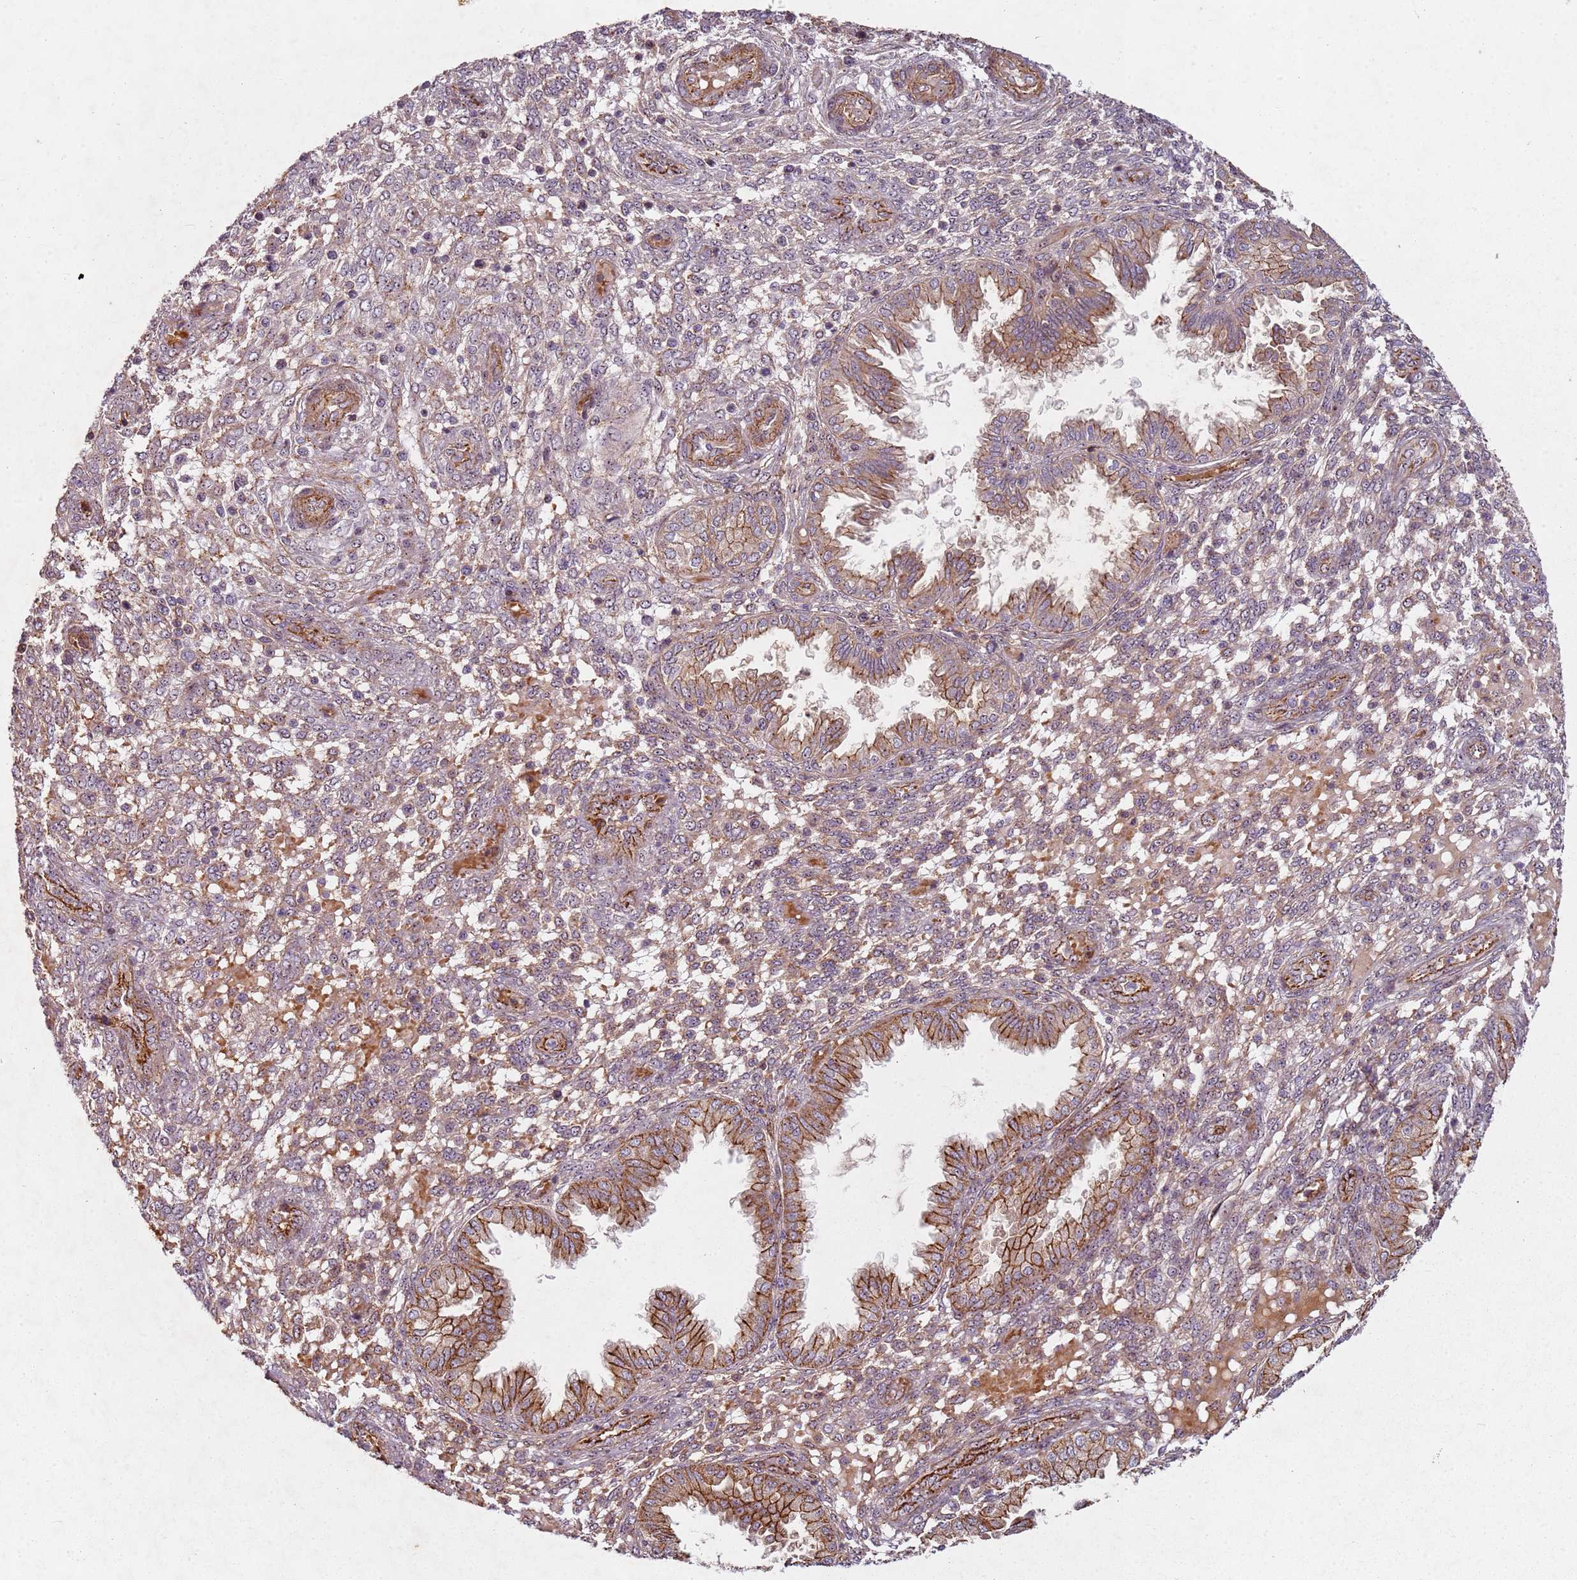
{"staining": {"intensity": "weak", "quantity": "25%-75%", "location": "cytoplasmic/membranous"}, "tissue": "endometrium", "cell_type": "Cells in endometrial stroma", "image_type": "normal", "snomed": [{"axis": "morphology", "description": "Normal tissue, NOS"}, {"axis": "topography", "description": "Endometrium"}], "caption": "Protein expression analysis of unremarkable human endometrium reveals weak cytoplasmic/membranous positivity in about 25%-75% of cells in endometrial stroma. (IHC, brightfield microscopy, high magnification).", "gene": "C2CD4B", "patient": {"sex": "female", "age": 33}}